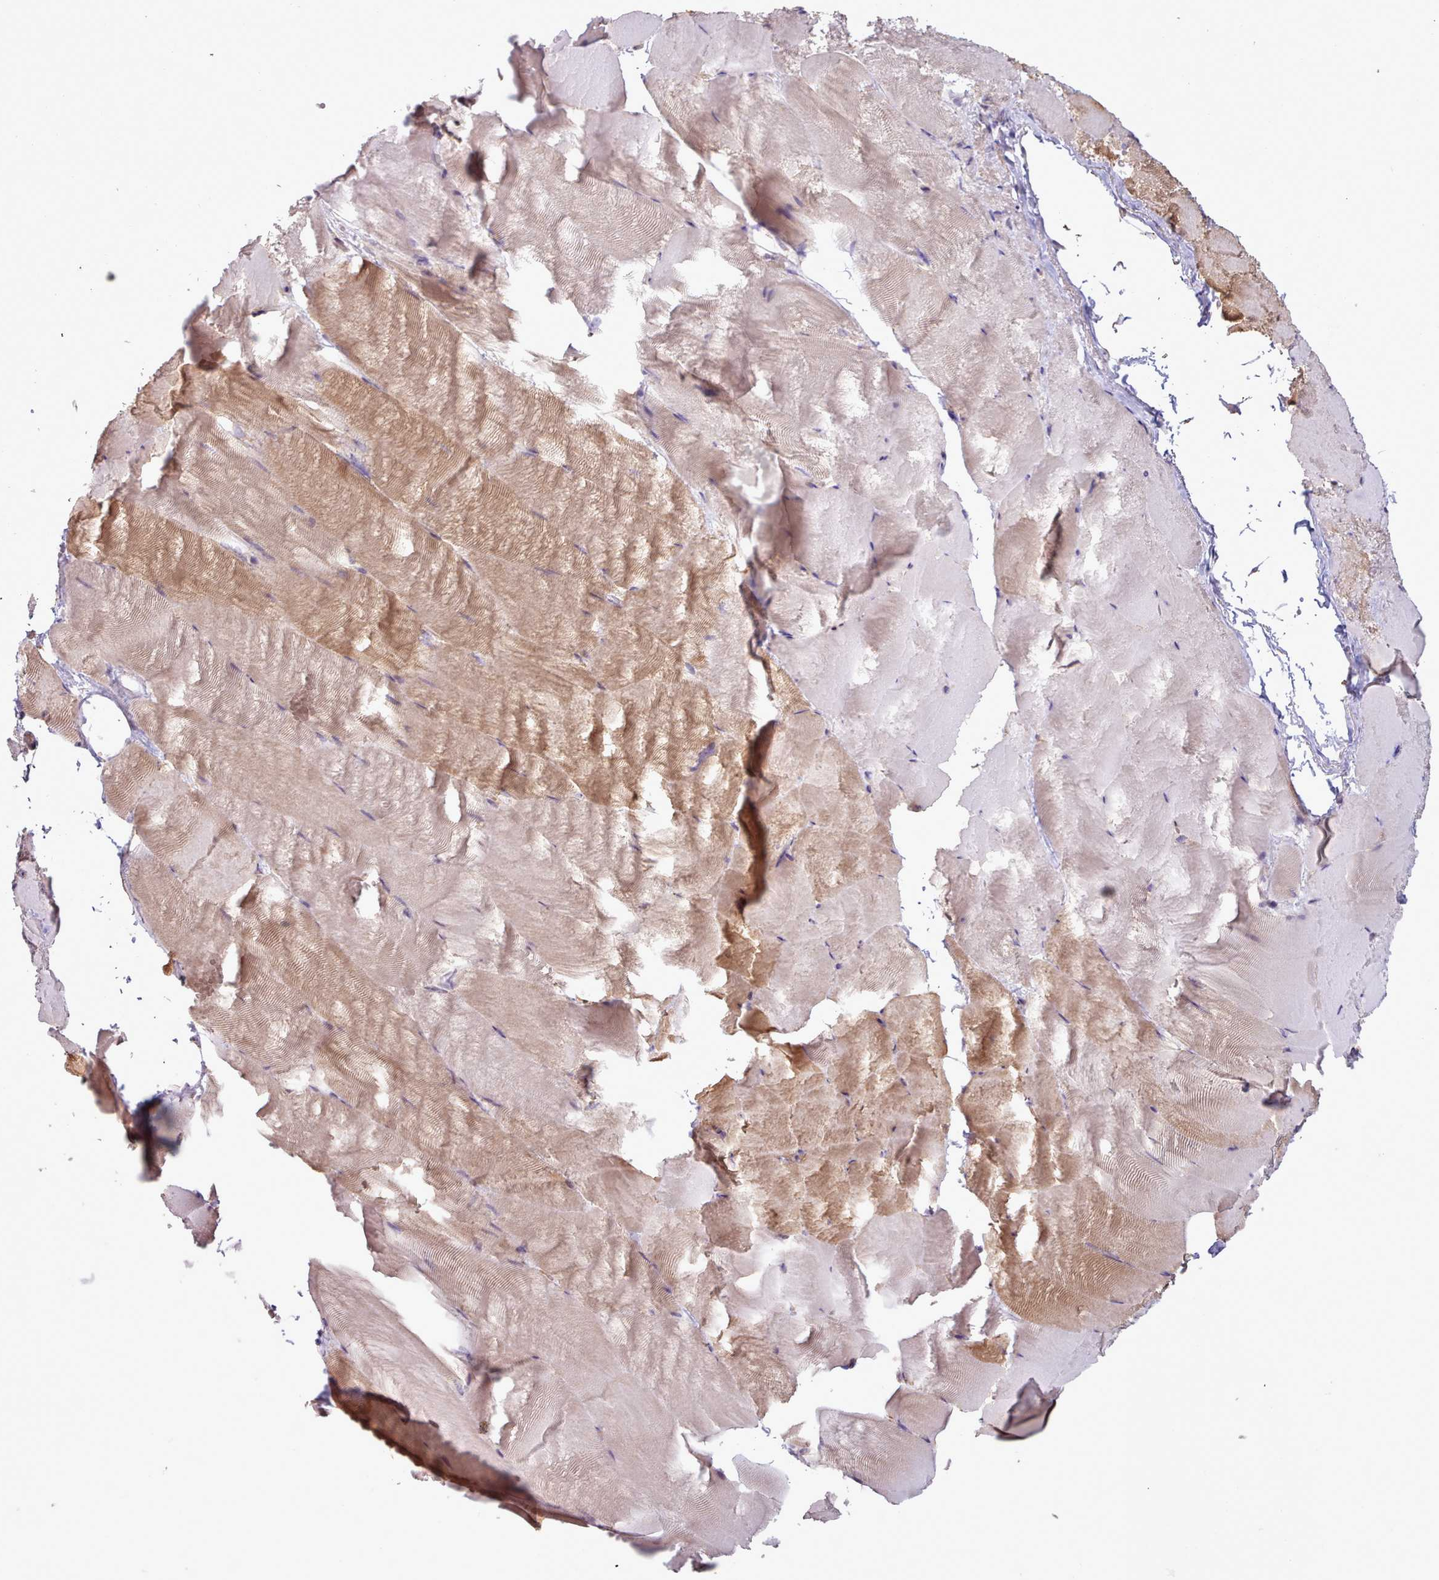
{"staining": {"intensity": "moderate", "quantity": "25%-75%", "location": "cytoplasmic/membranous"}, "tissue": "skeletal muscle", "cell_type": "Myocytes", "image_type": "normal", "snomed": [{"axis": "morphology", "description": "Normal tissue, NOS"}, {"axis": "topography", "description": "Skeletal muscle"}], "caption": "A micrograph showing moderate cytoplasmic/membranous positivity in approximately 25%-75% of myocytes in unremarkable skeletal muscle, as visualized by brown immunohistochemical staining.", "gene": "CRYBG1", "patient": {"sex": "female", "age": 64}}